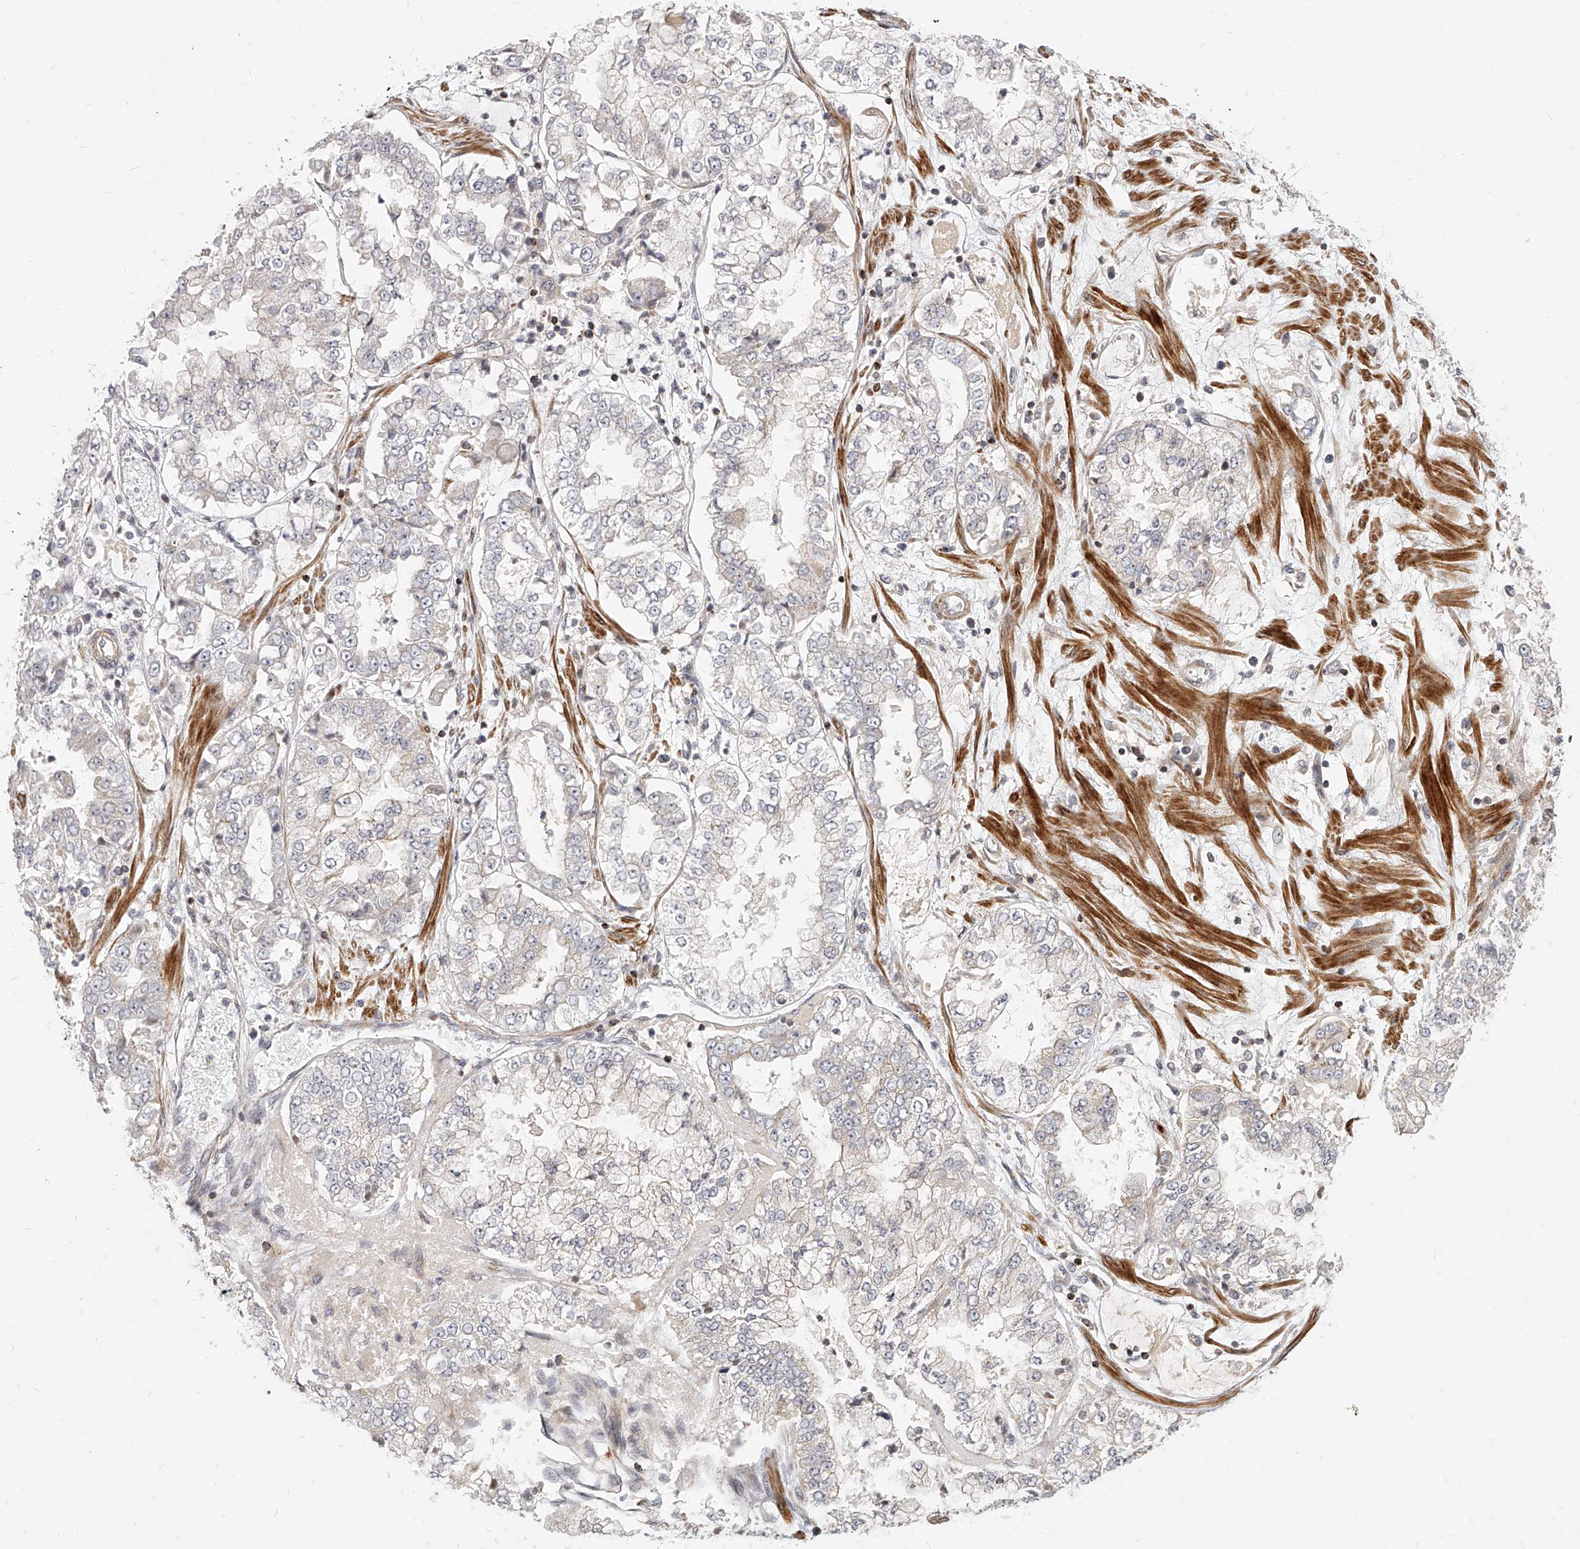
{"staining": {"intensity": "negative", "quantity": "none", "location": "none"}, "tissue": "stomach cancer", "cell_type": "Tumor cells", "image_type": "cancer", "snomed": [{"axis": "morphology", "description": "Adenocarcinoma, NOS"}, {"axis": "topography", "description": "Stomach"}], "caption": "Tumor cells are negative for protein expression in human stomach adenocarcinoma.", "gene": "SLC37A1", "patient": {"sex": "male", "age": 76}}